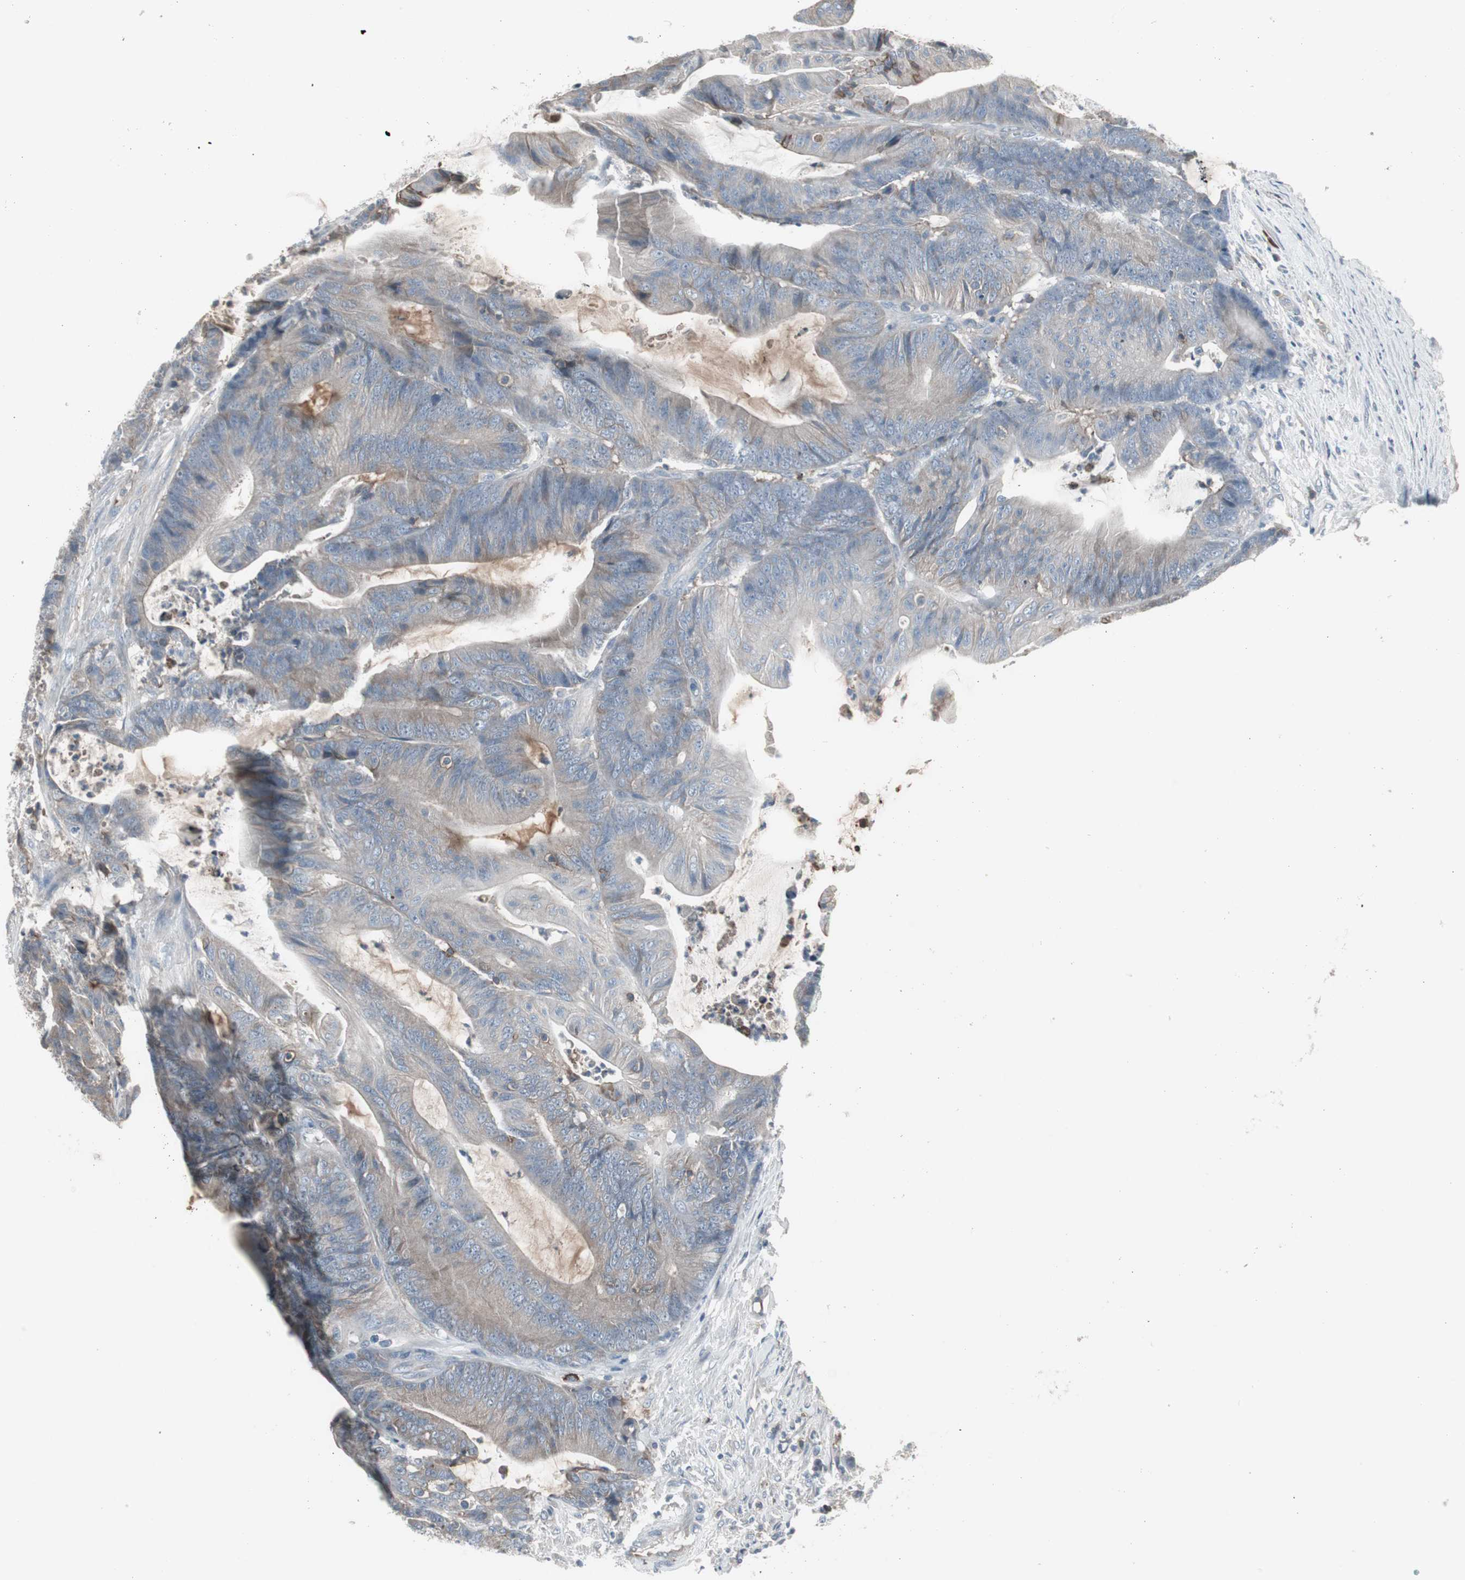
{"staining": {"intensity": "weak", "quantity": "25%-75%", "location": "cytoplasmic/membranous"}, "tissue": "colorectal cancer", "cell_type": "Tumor cells", "image_type": "cancer", "snomed": [{"axis": "morphology", "description": "Adenocarcinoma, NOS"}, {"axis": "topography", "description": "Colon"}], "caption": "Immunohistochemistry (IHC) staining of adenocarcinoma (colorectal), which reveals low levels of weak cytoplasmic/membranous expression in about 25%-75% of tumor cells indicating weak cytoplasmic/membranous protein expression. The staining was performed using DAB (brown) for protein detection and nuclei were counterstained in hematoxylin (blue).", "gene": "ZSCAN32", "patient": {"sex": "female", "age": 84}}